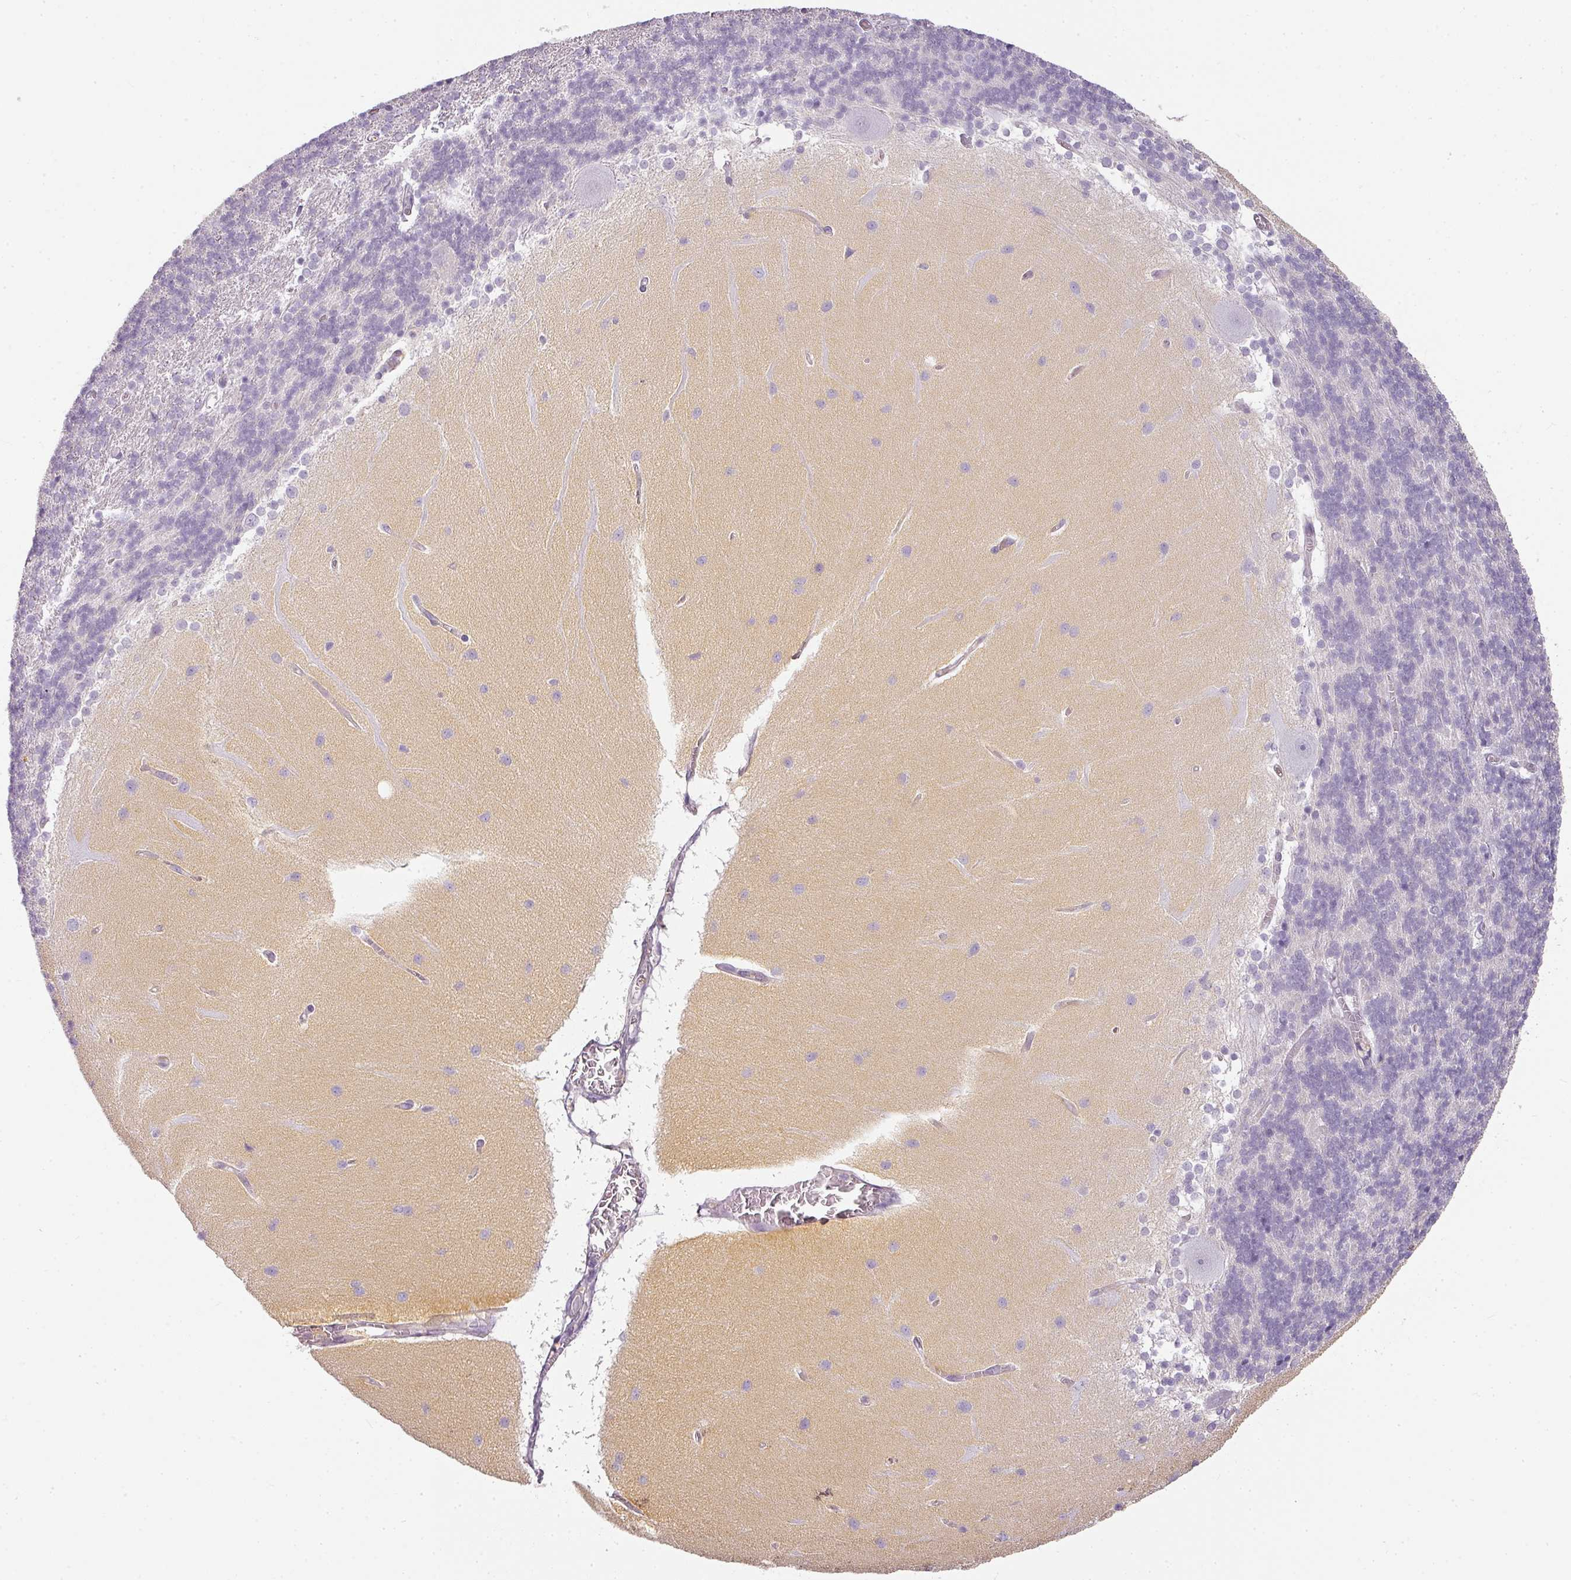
{"staining": {"intensity": "negative", "quantity": "none", "location": "none"}, "tissue": "cerebellum", "cell_type": "Cells in granular layer", "image_type": "normal", "snomed": [{"axis": "morphology", "description": "Normal tissue, NOS"}, {"axis": "topography", "description": "Cerebellum"}], "caption": "Protein analysis of benign cerebellum shows no significant positivity in cells in granular layer.", "gene": "TMEM42", "patient": {"sex": "female", "age": 54}}